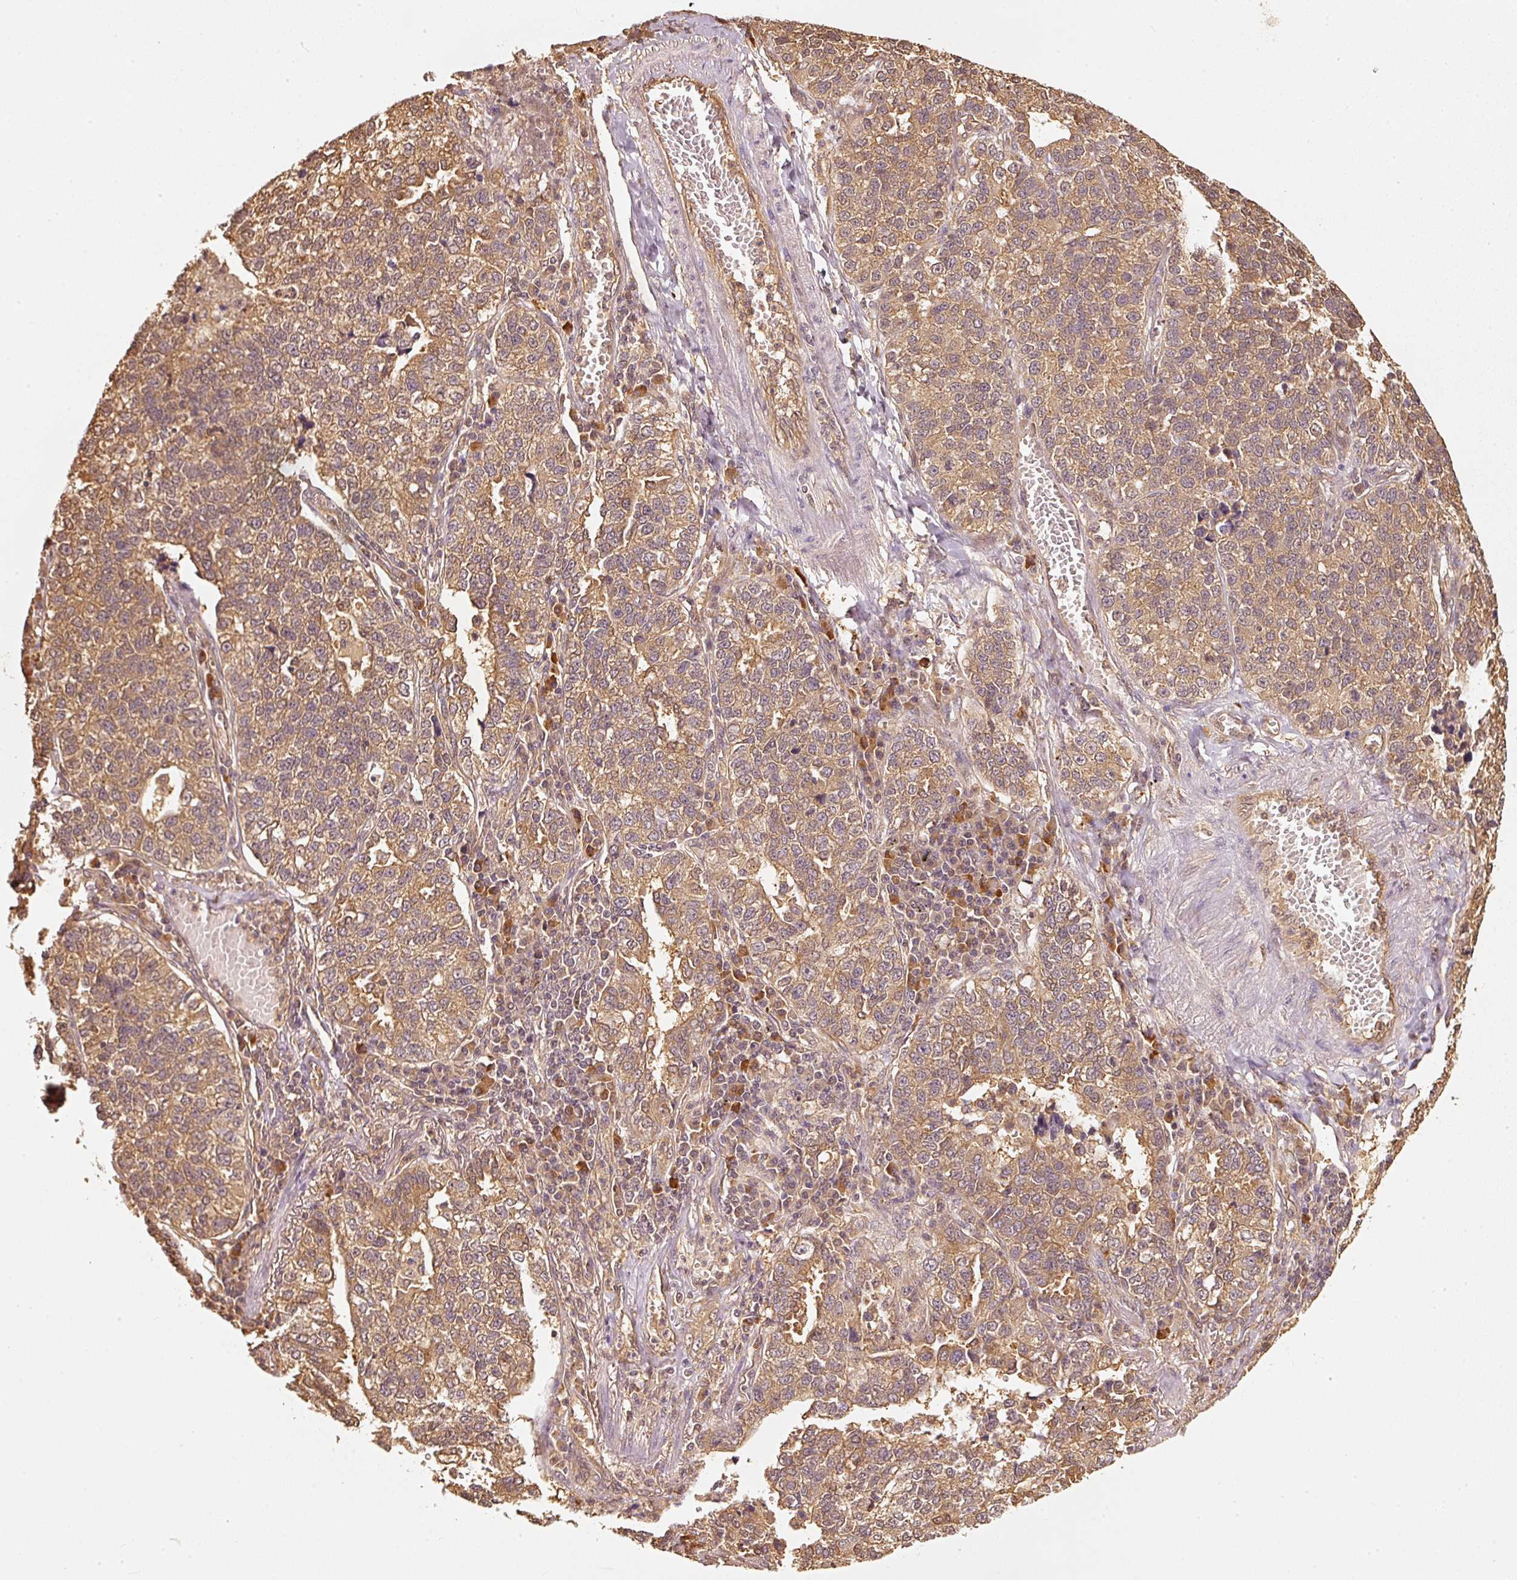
{"staining": {"intensity": "moderate", "quantity": ">75%", "location": "cytoplasmic/membranous"}, "tissue": "lung cancer", "cell_type": "Tumor cells", "image_type": "cancer", "snomed": [{"axis": "morphology", "description": "Adenocarcinoma, NOS"}, {"axis": "topography", "description": "Lung"}], "caption": "Adenocarcinoma (lung) stained with a protein marker demonstrates moderate staining in tumor cells.", "gene": "STAU1", "patient": {"sex": "male", "age": 49}}